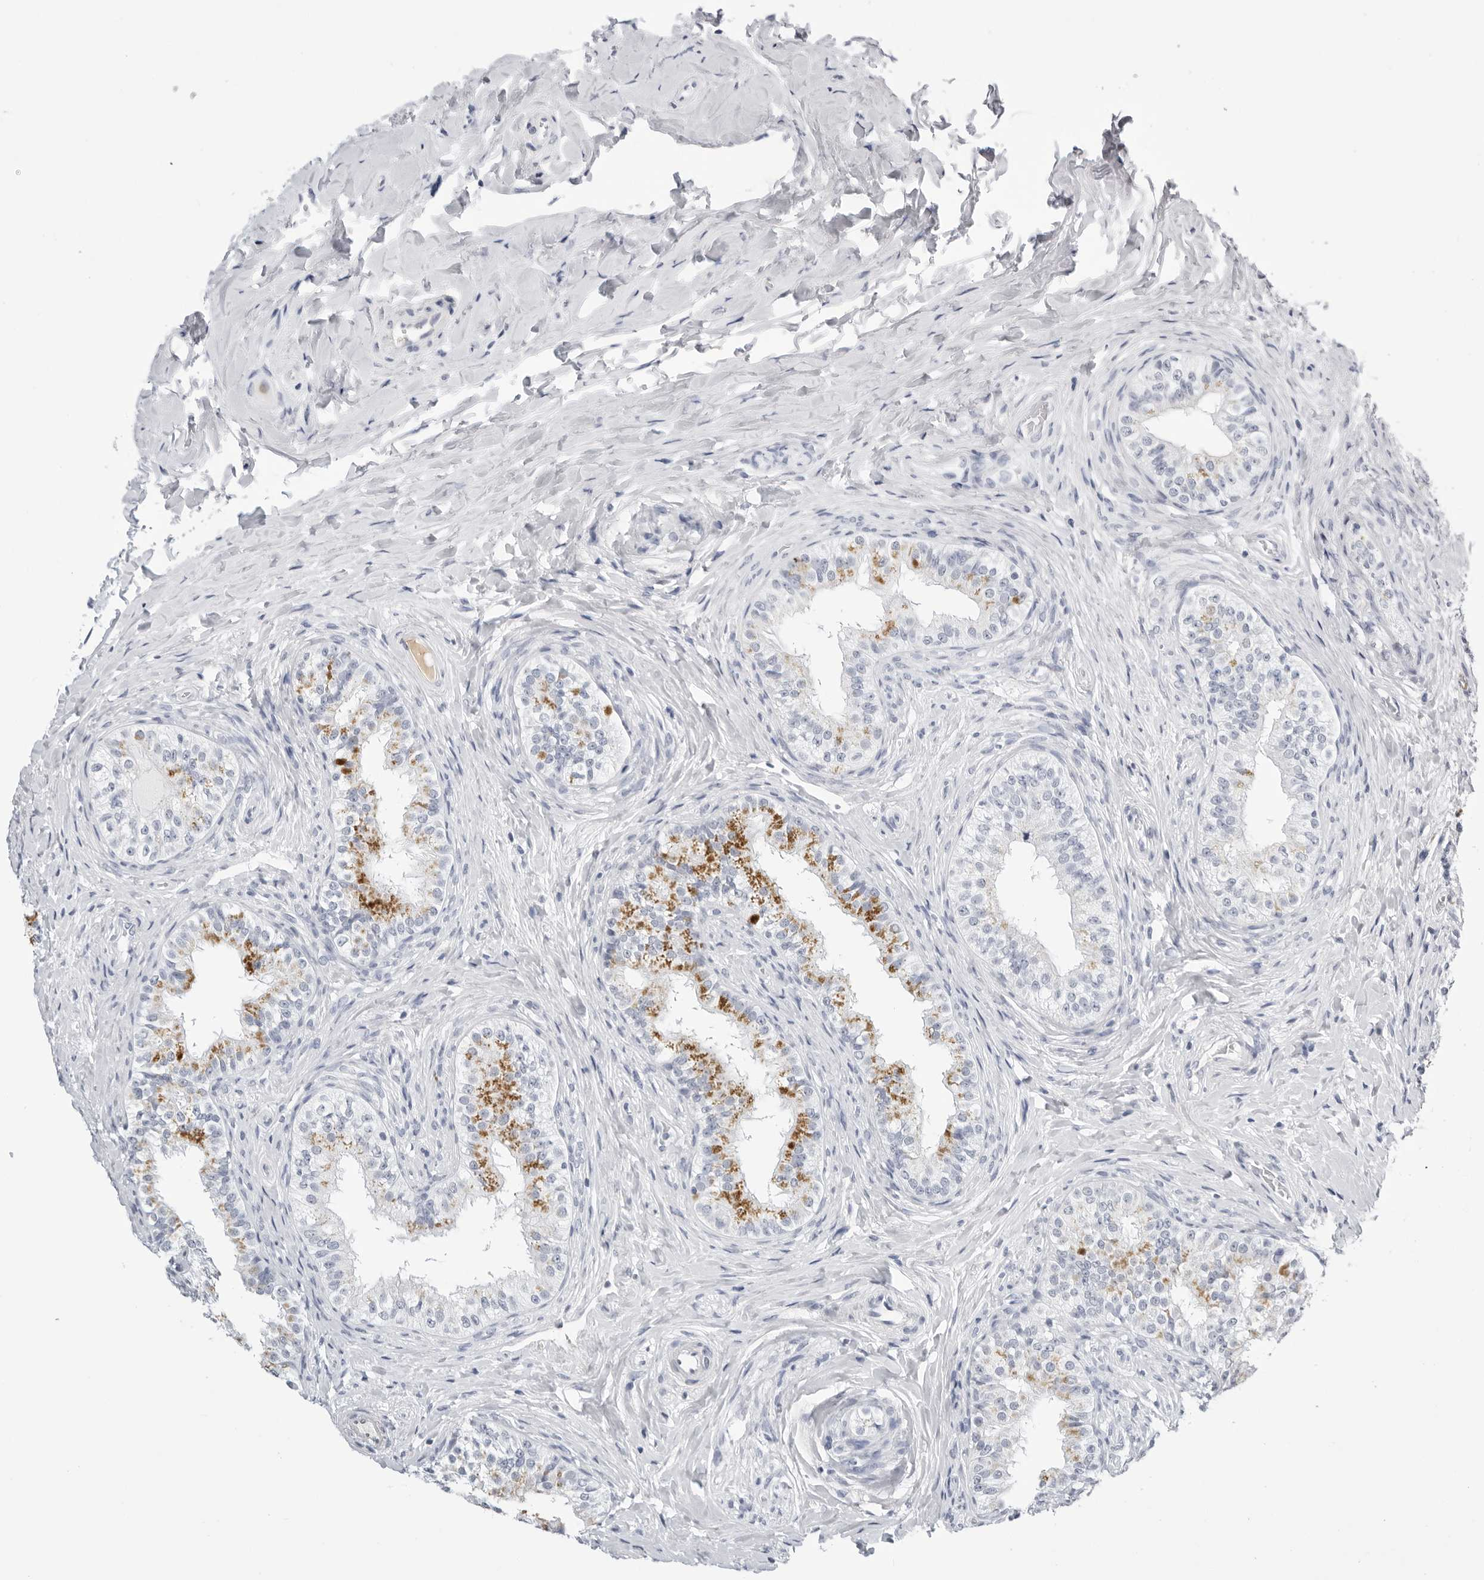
{"staining": {"intensity": "moderate", "quantity": "<25%", "location": "cytoplasmic/membranous"}, "tissue": "epididymis", "cell_type": "Glandular cells", "image_type": "normal", "snomed": [{"axis": "morphology", "description": "Normal tissue, NOS"}, {"axis": "topography", "description": "Epididymis"}], "caption": "IHC (DAB (3,3'-diaminobenzidine)) staining of unremarkable human epididymis displays moderate cytoplasmic/membranous protein expression in about <25% of glandular cells.", "gene": "ZNF502", "patient": {"sex": "male", "age": 49}}